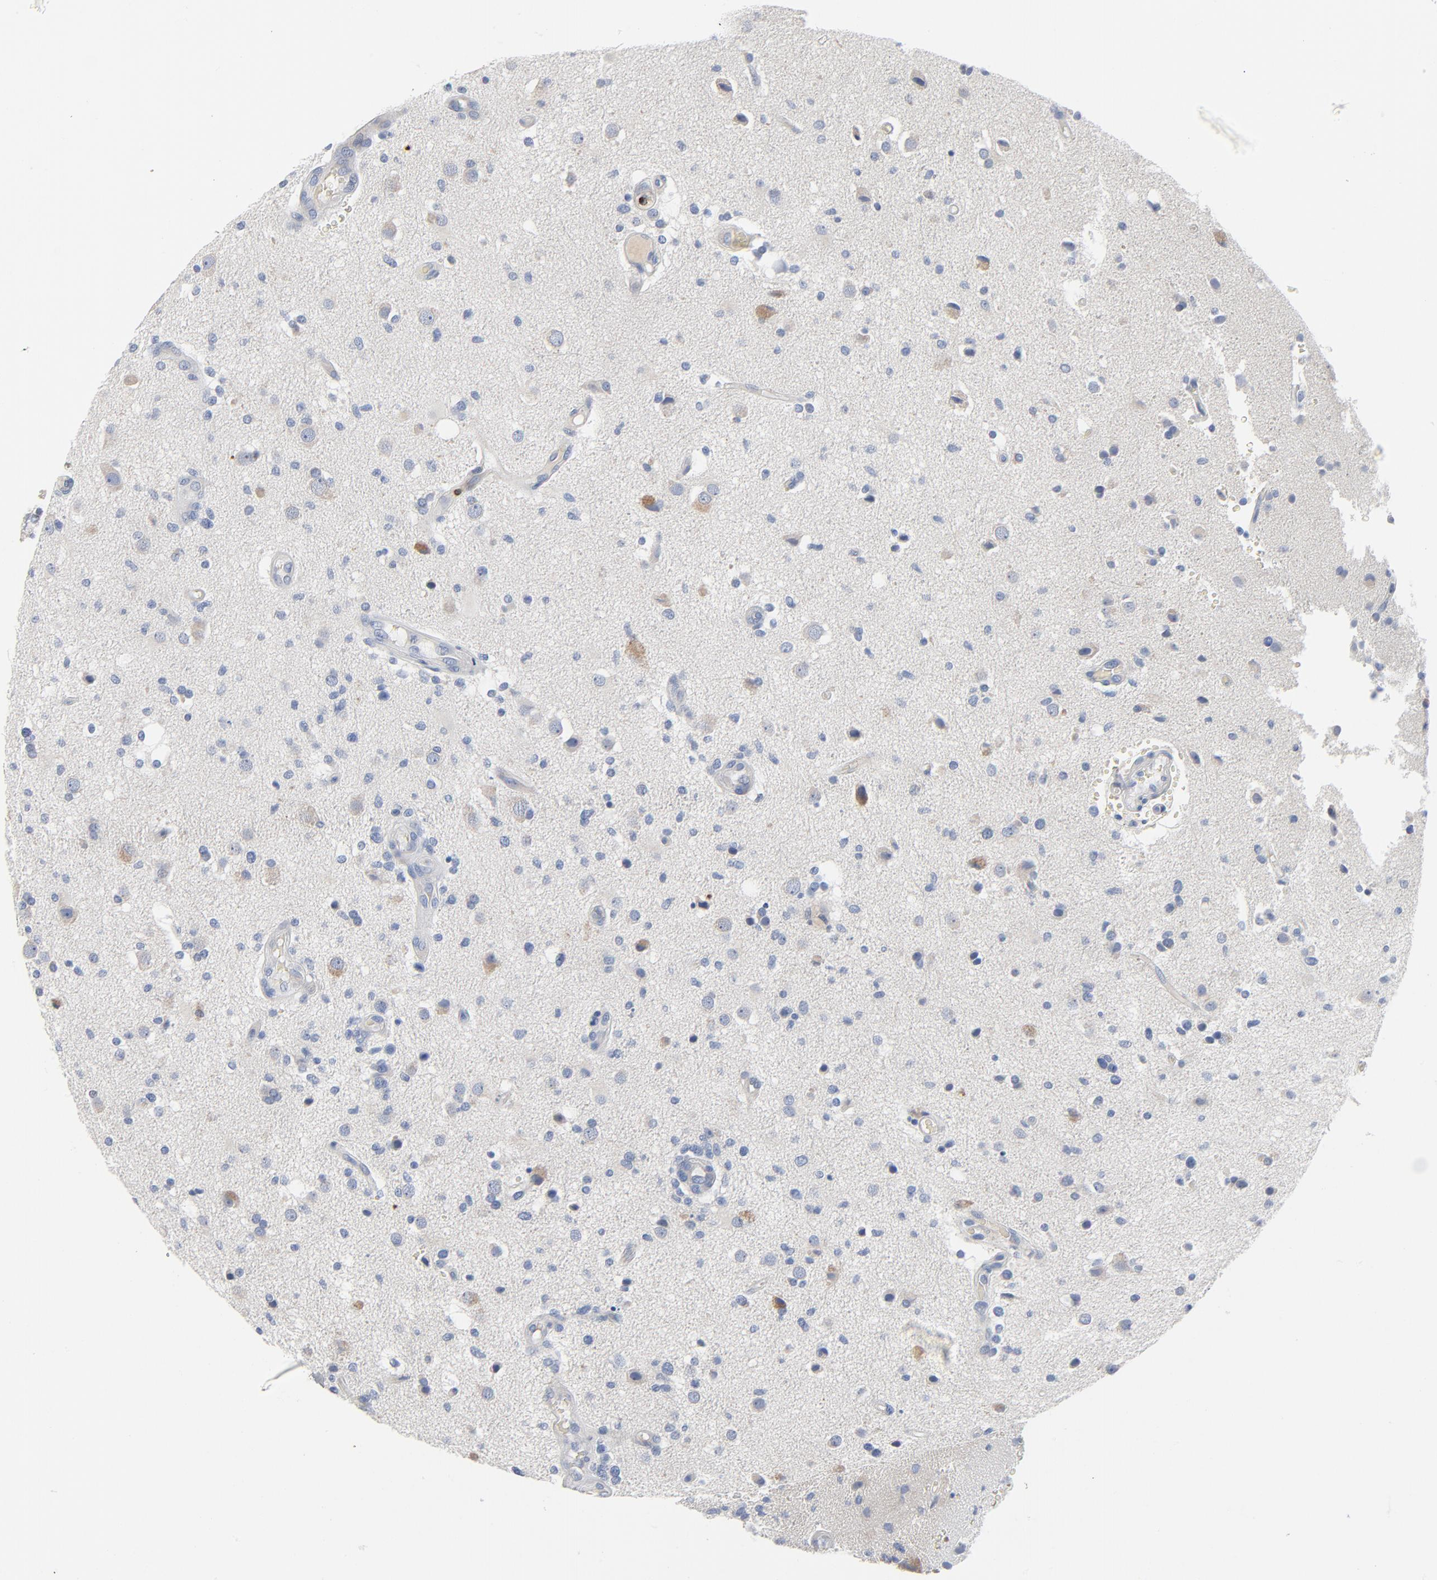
{"staining": {"intensity": "negative", "quantity": "none", "location": "none"}, "tissue": "glioma", "cell_type": "Tumor cells", "image_type": "cancer", "snomed": [{"axis": "morphology", "description": "Normal tissue, NOS"}, {"axis": "morphology", "description": "Glioma, malignant, High grade"}, {"axis": "topography", "description": "Cerebral cortex"}], "caption": "Immunohistochemistry of glioma shows no expression in tumor cells. (IHC, brightfield microscopy, high magnification).", "gene": "GZMB", "patient": {"sex": "male", "age": 75}}